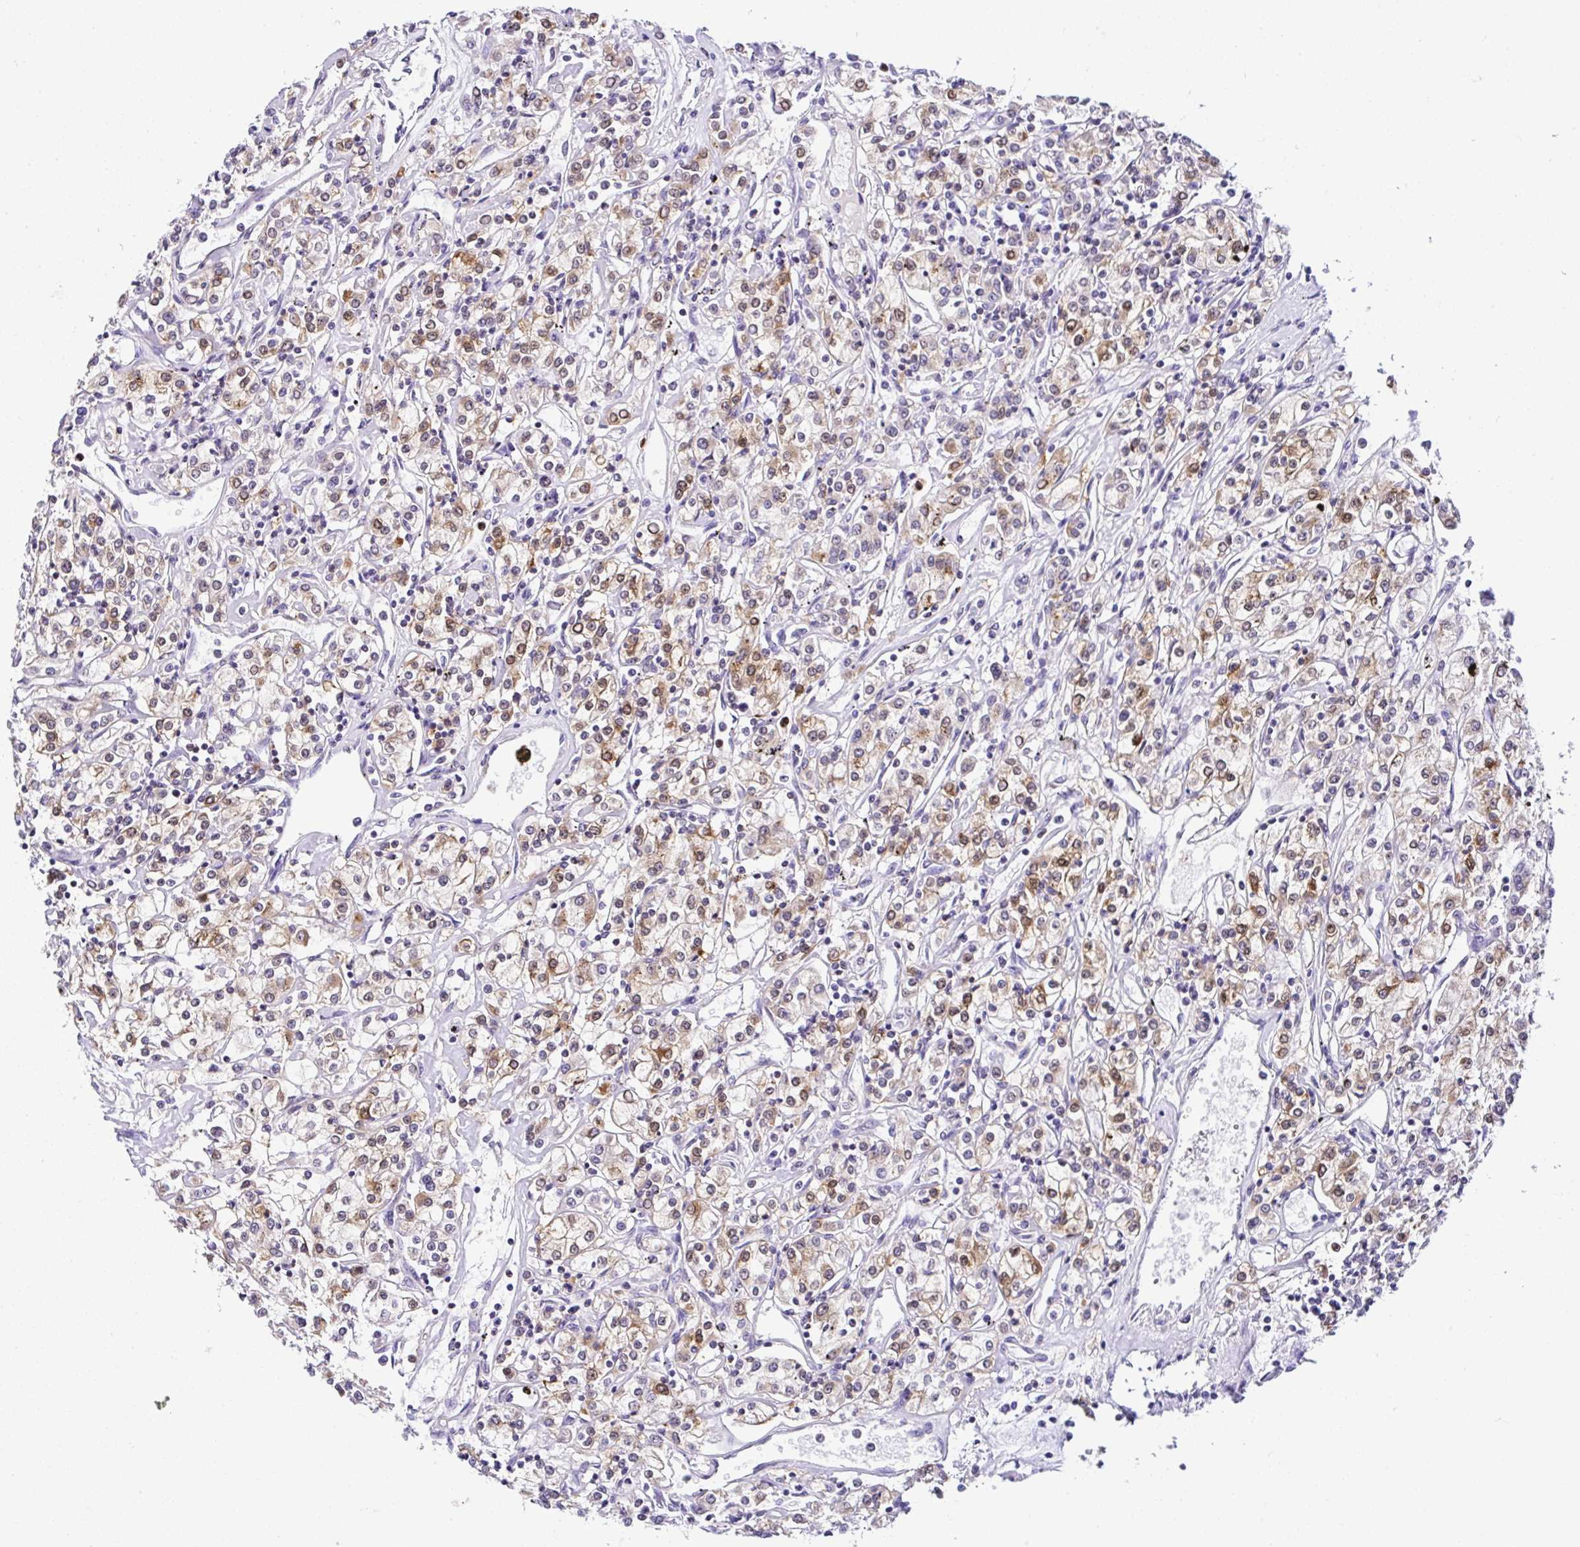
{"staining": {"intensity": "moderate", "quantity": ">75%", "location": "cytoplasmic/membranous,nuclear"}, "tissue": "renal cancer", "cell_type": "Tumor cells", "image_type": "cancer", "snomed": [{"axis": "morphology", "description": "Adenocarcinoma, NOS"}, {"axis": "topography", "description": "Kidney"}], "caption": "Immunohistochemistry (IHC) of human renal cancer displays medium levels of moderate cytoplasmic/membranous and nuclear expression in about >75% of tumor cells.", "gene": "PIN4", "patient": {"sex": "female", "age": 59}}